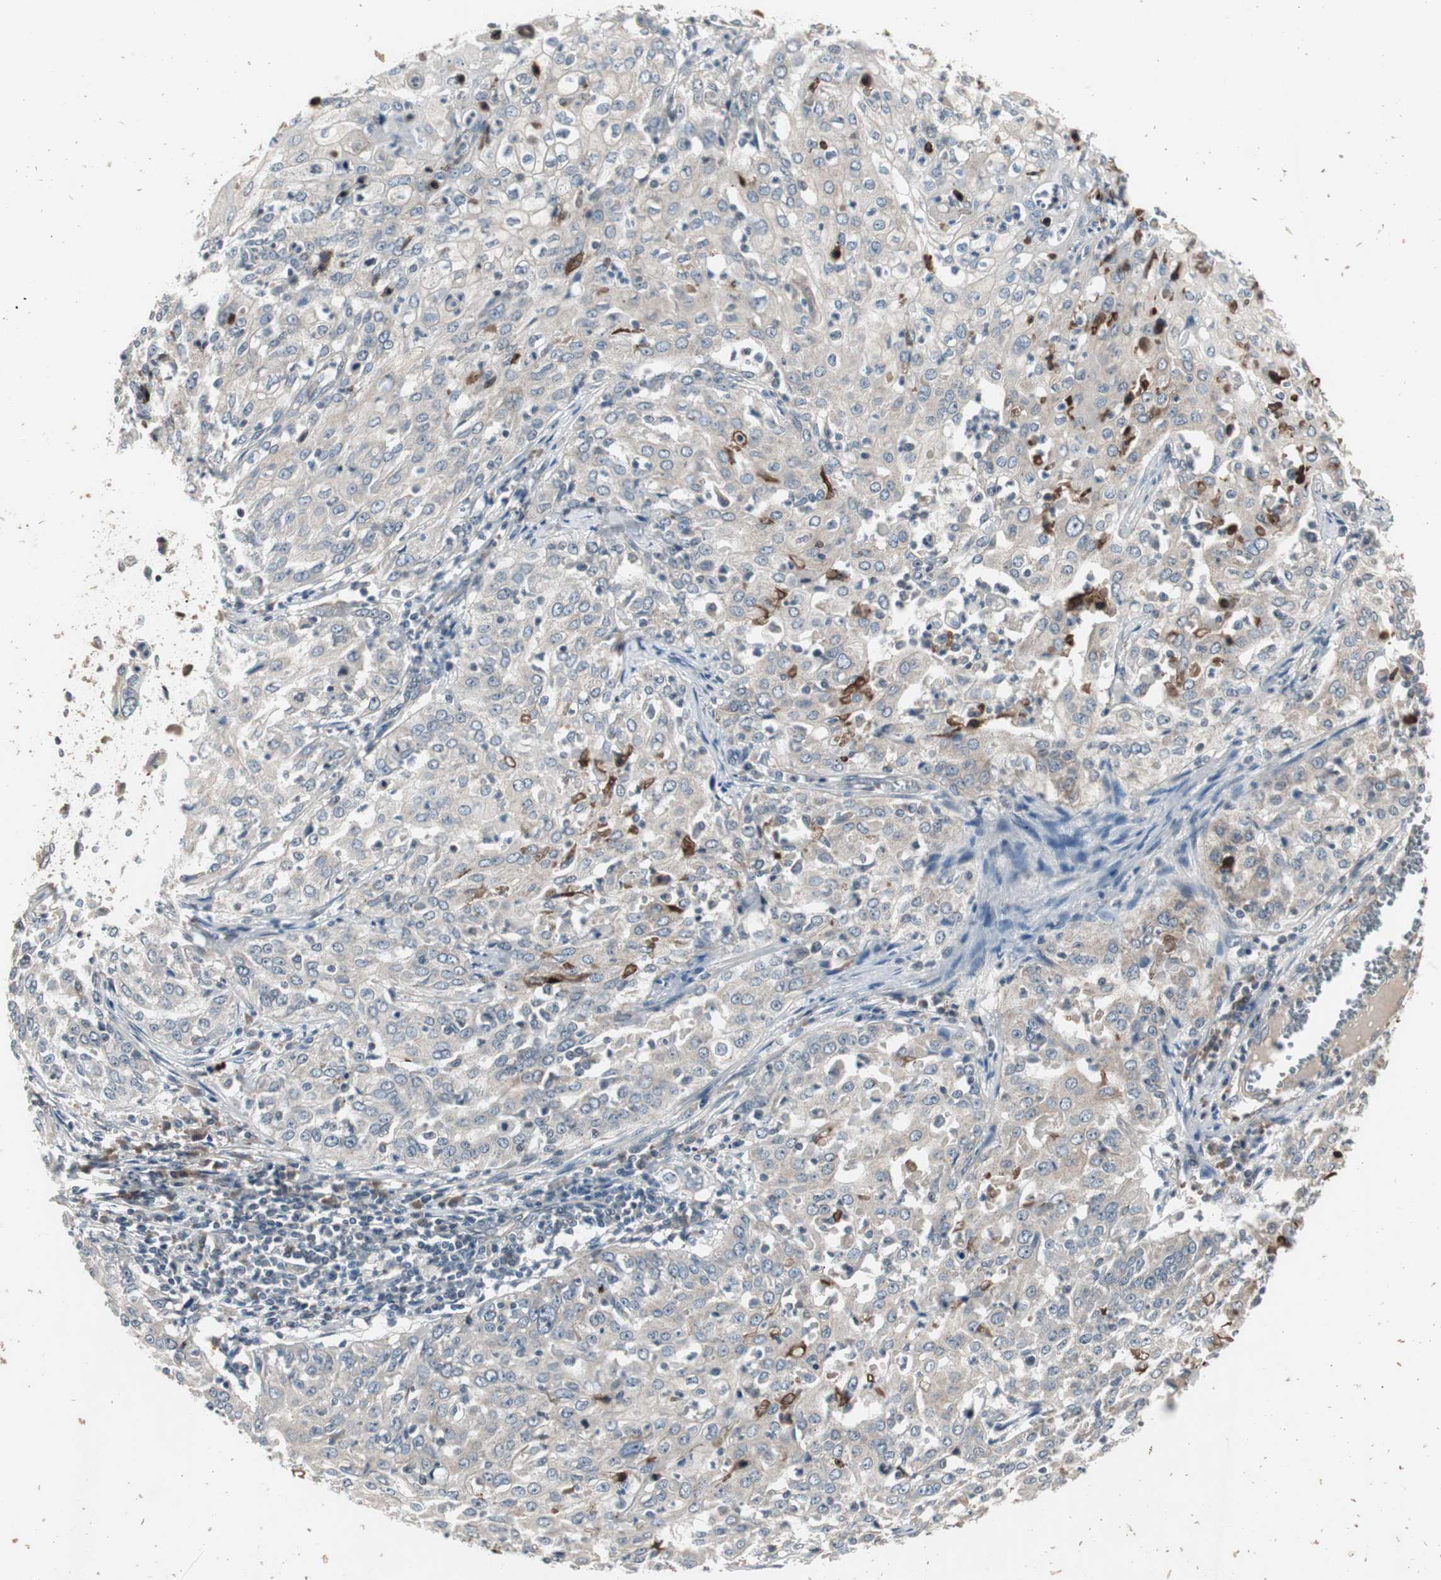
{"staining": {"intensity": "moderate", "quantity": ">75%", "location": "cytoplasmic/membranous"}, "tissue": "cervical cancer", "cell_type": "Tumor cells", "image_type": "cancer", "snomed": [{"axis": "morphology", "description": "Squamous cell carcinoma, NOS"}, {"axis": "topography", "description": "Cervix"}], "caption": "Human cervical cancer stained with a brown dye displays moderate cytoplasmic/membranous positive positivity in about >75% of tumor cells.", "gene": "ZMPSTE24", "patient": {"sex": "female", "age": 39}}